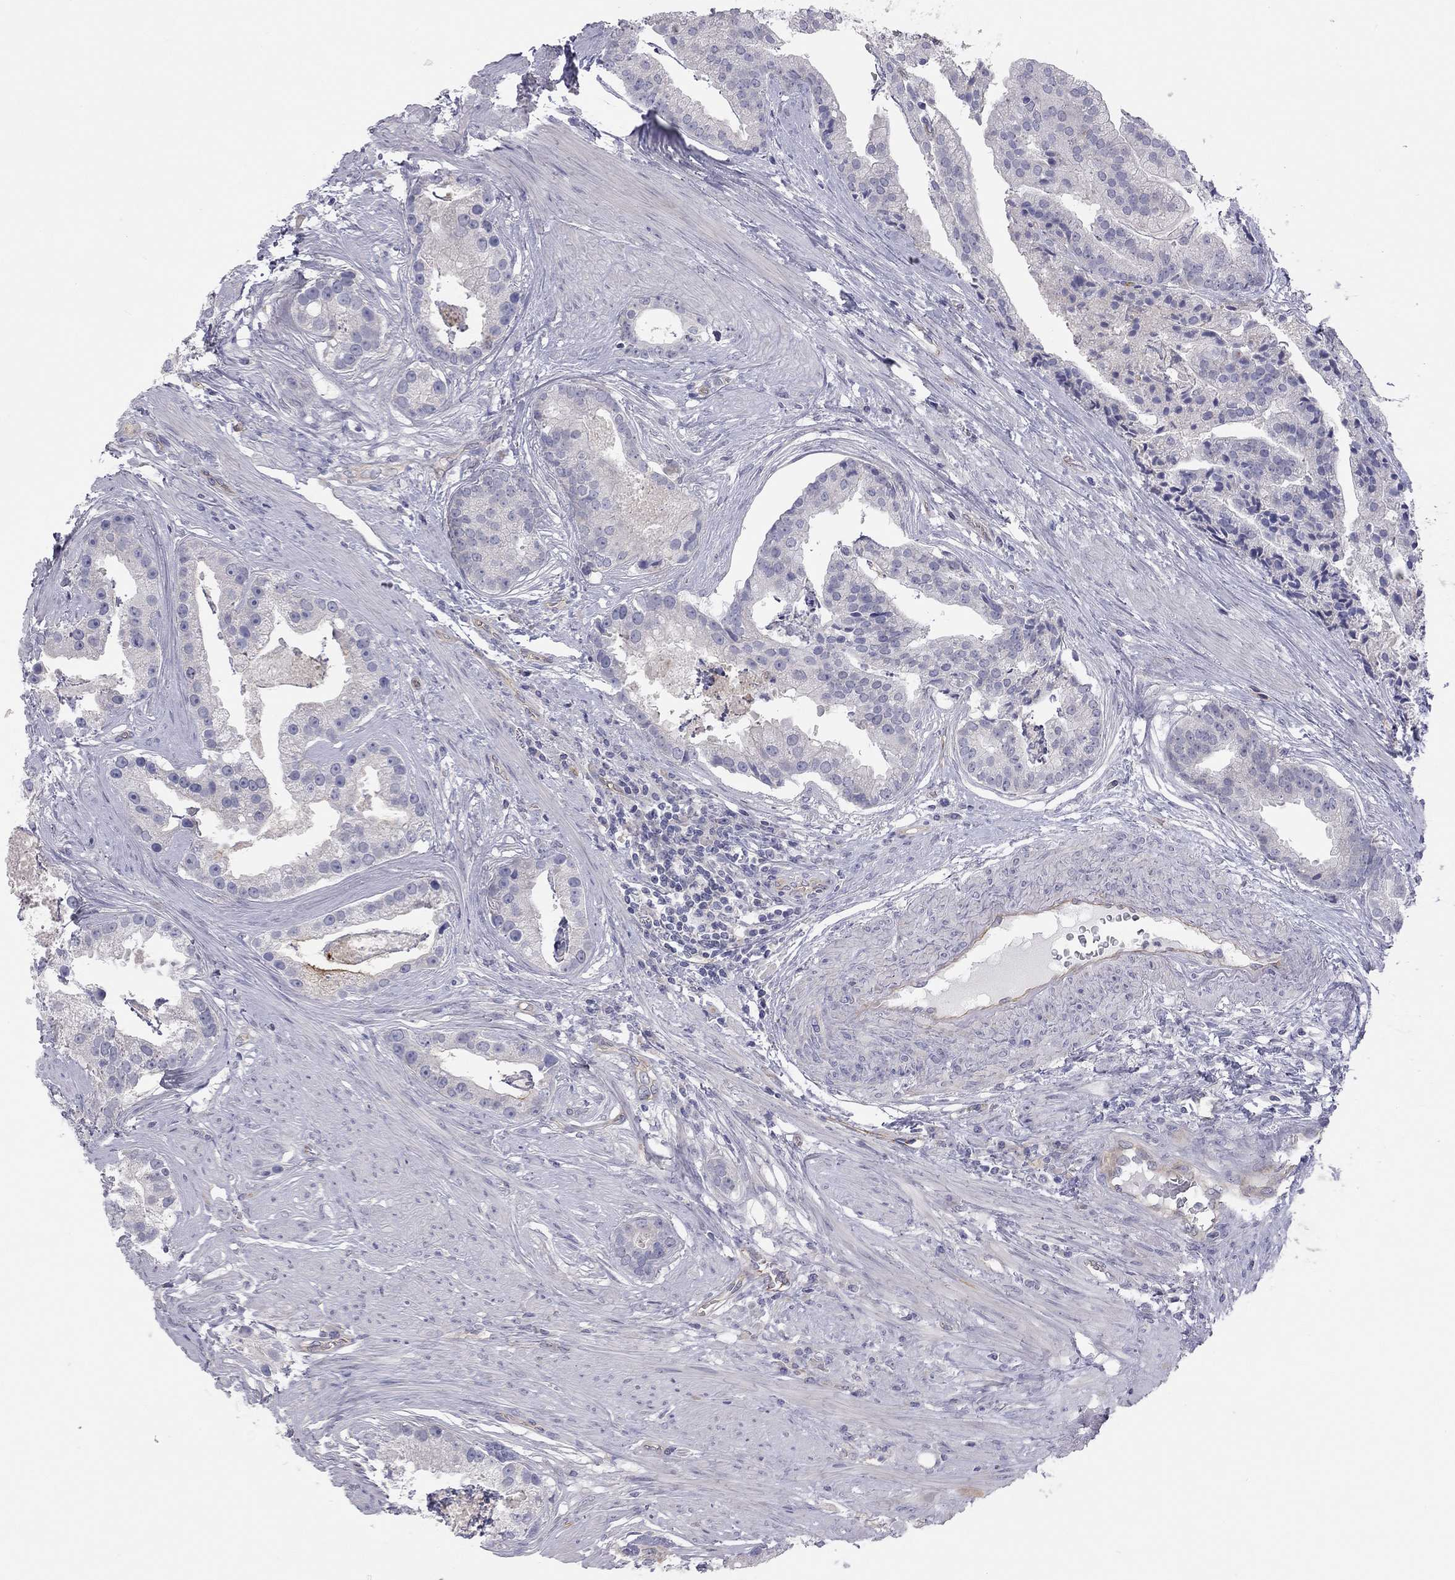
{"staining": {"intensity": "negative", "quantity": "none", "location": "none"}, "tissue": "prostate cancer", "cell_type": "Tumor cells", "image_type": "cancer", "snomed": [{"axis": "morphology", "description": "Adenocarcinoma, NOS"}, {"axis": "topography", "description": "Prostate and seminal vesicle, NOS"}, {"axis": "topography", "description": "Prostate"}], "caption": "This is an IHC histopathology image of human prostate adenocarcinoma. There is no staining in tumor cells.", "gene": "GPRC5B", "patient": {"sex": "male", "age": 44}}